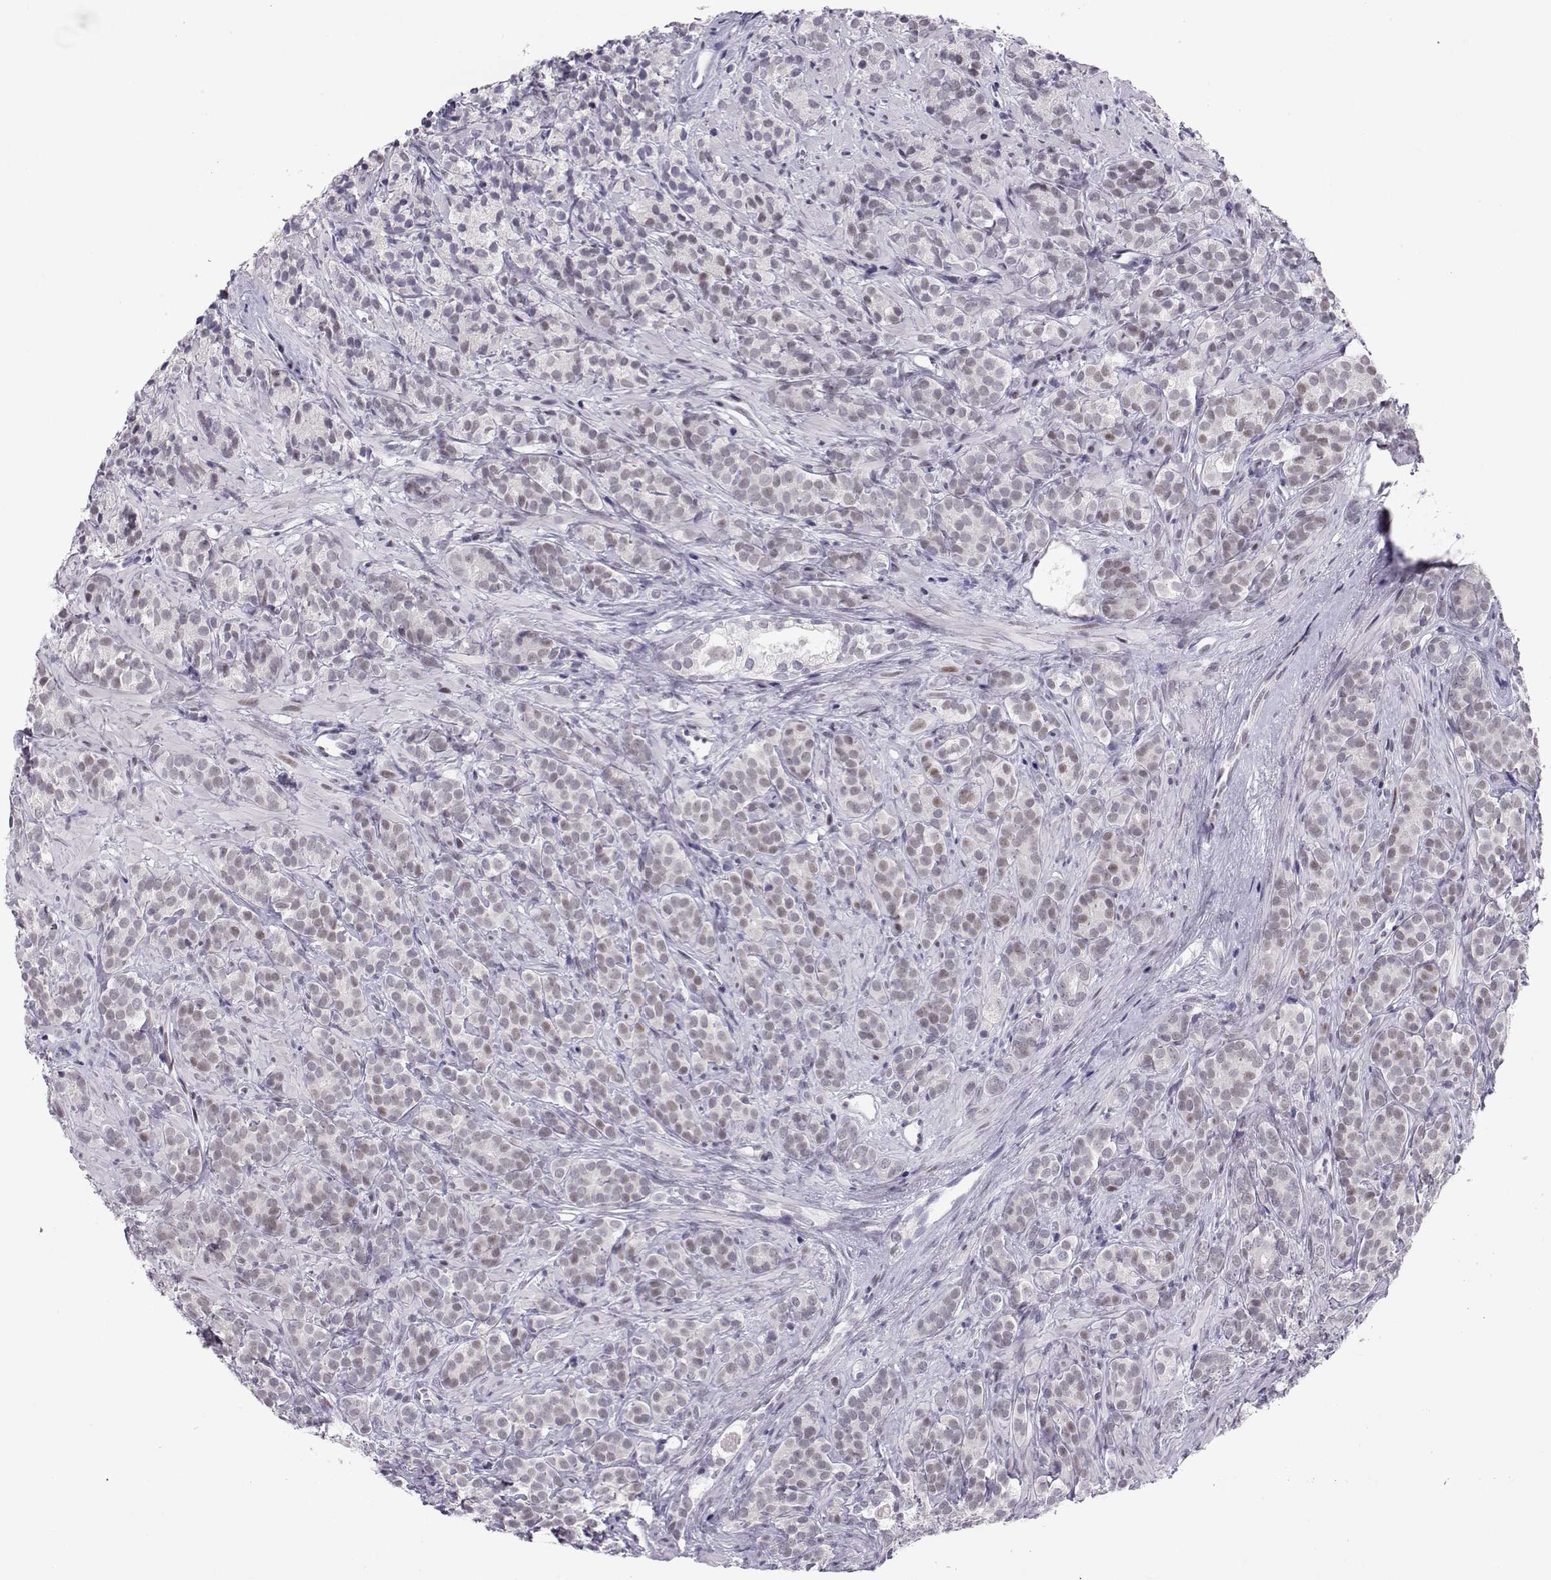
{"staining": {"intensity": "negative", "quantity": "none", "location": "none"}, "tissue": "prostate cancer", "cell_type": "Tumor cells", "image_type": "cancer", "snomed": [{"axis": "morphology", "description": "Adenocarcinoma, High grade"}, {"axis": "topography", "description": "Prostate"}], "caption": "Immunohistochemistry (IHC) of human adenocarcinoma (high-grade) (prostate) reveals no positivity in tumor cells.", "gene": "SIX6", "patient": {"sex": "male", "age": 84}}